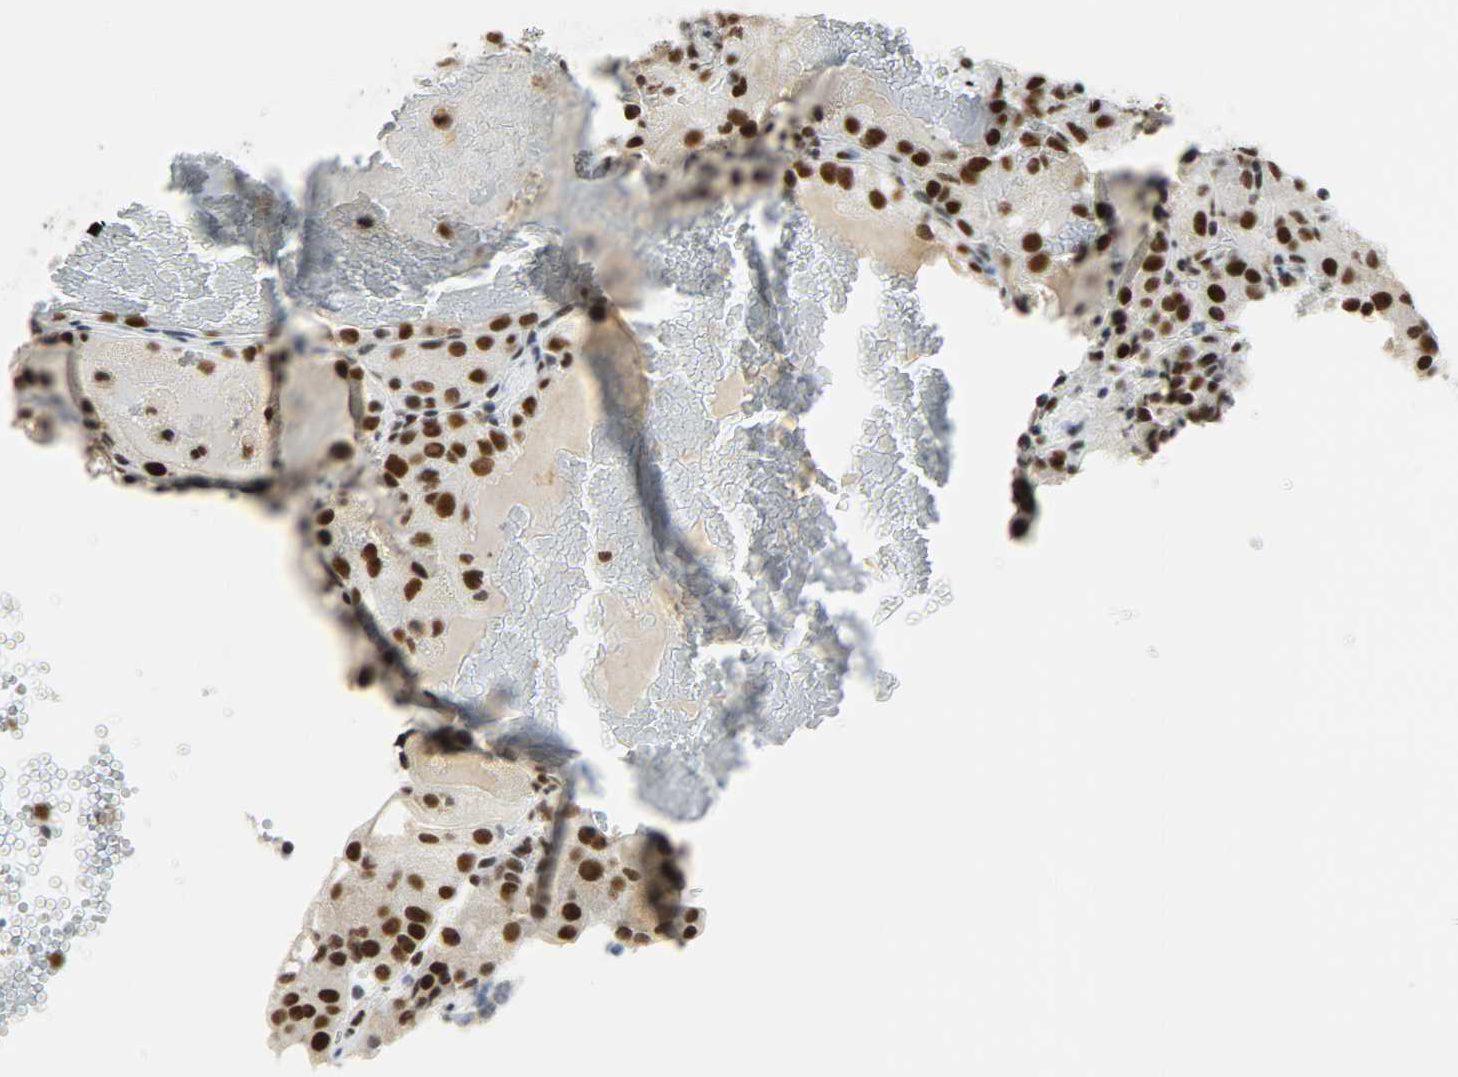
{"staining": {"intensity": "strong", "quantity": ">75%", "location": "nuclear"}, "tissue": "renal cancer", "cell_type": "Tumor cells", "image_type": "cancer", "snomed": [{"axis": "morphology", "description": "Normal tissue, NOS"}, {"axis": "morphology", "description": "Adenocarcinoma, NOS"}, {"axis": "topography", "description": "Kidney"}], "caption": "A micrograph of renal cancer (adenocarcinoma) stained for a protein reveals strong nuclear brown staining in tumor cells.", "gene": "SSB", "patient": {"sex": "male", "age": 61}}